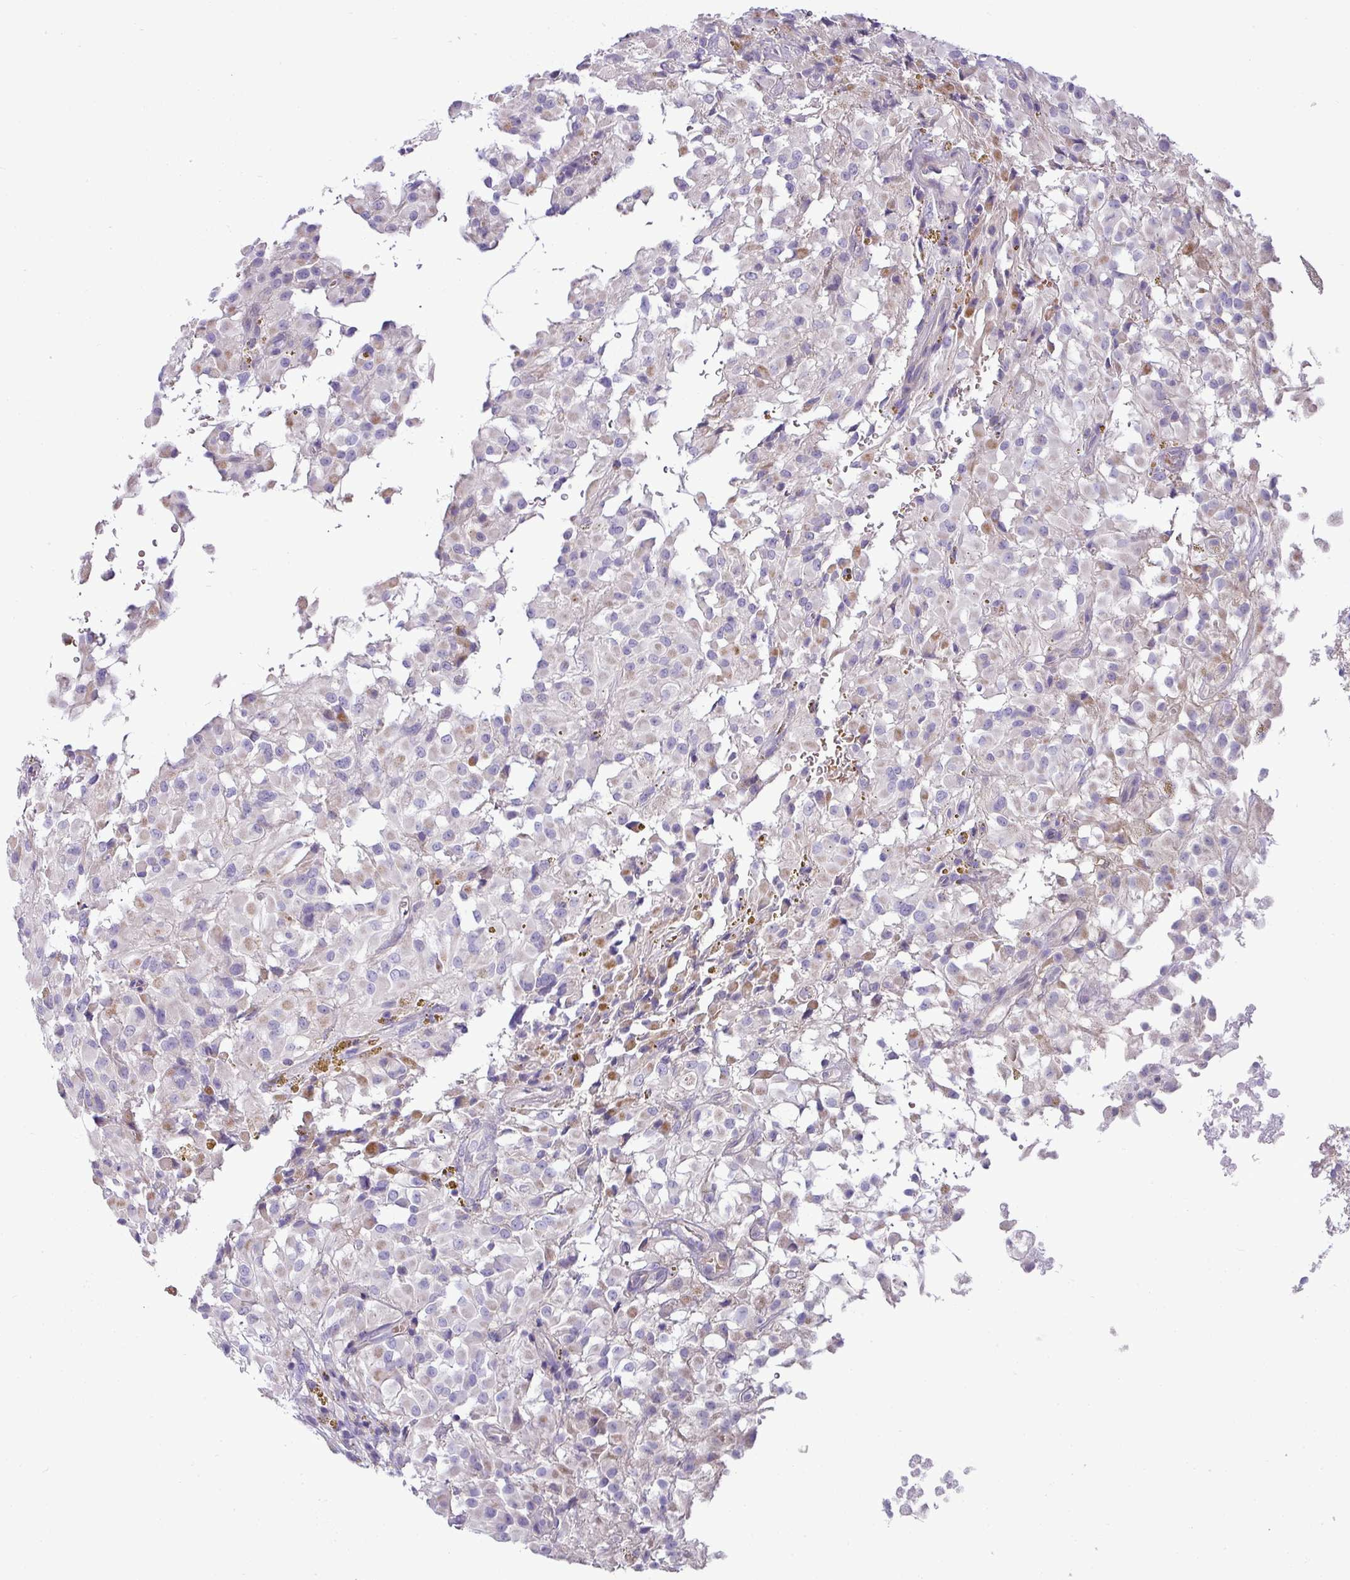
{"staining": {"intensity": "moderate", "quantity": "<25%", "location": "cytoplasmic/membranous"}, "tissue": "glioma", "cell_type": "Tumor cells", "image_type": "cancer", "snomed": [{"axis": "morphology", "description": "Glioma, malignant, High grade"}, {"axis": "topography", "description": "Brain"}], "caption": "DAB (3,3'-diaminobenzidine) immunohistochemical staining of human glioma displays moderate cytoplasmic/membranous protein expression in approximately <25% of tumor cells.", "gene": "ACAP3", "patient": {"sex": "female", "age": 59}}